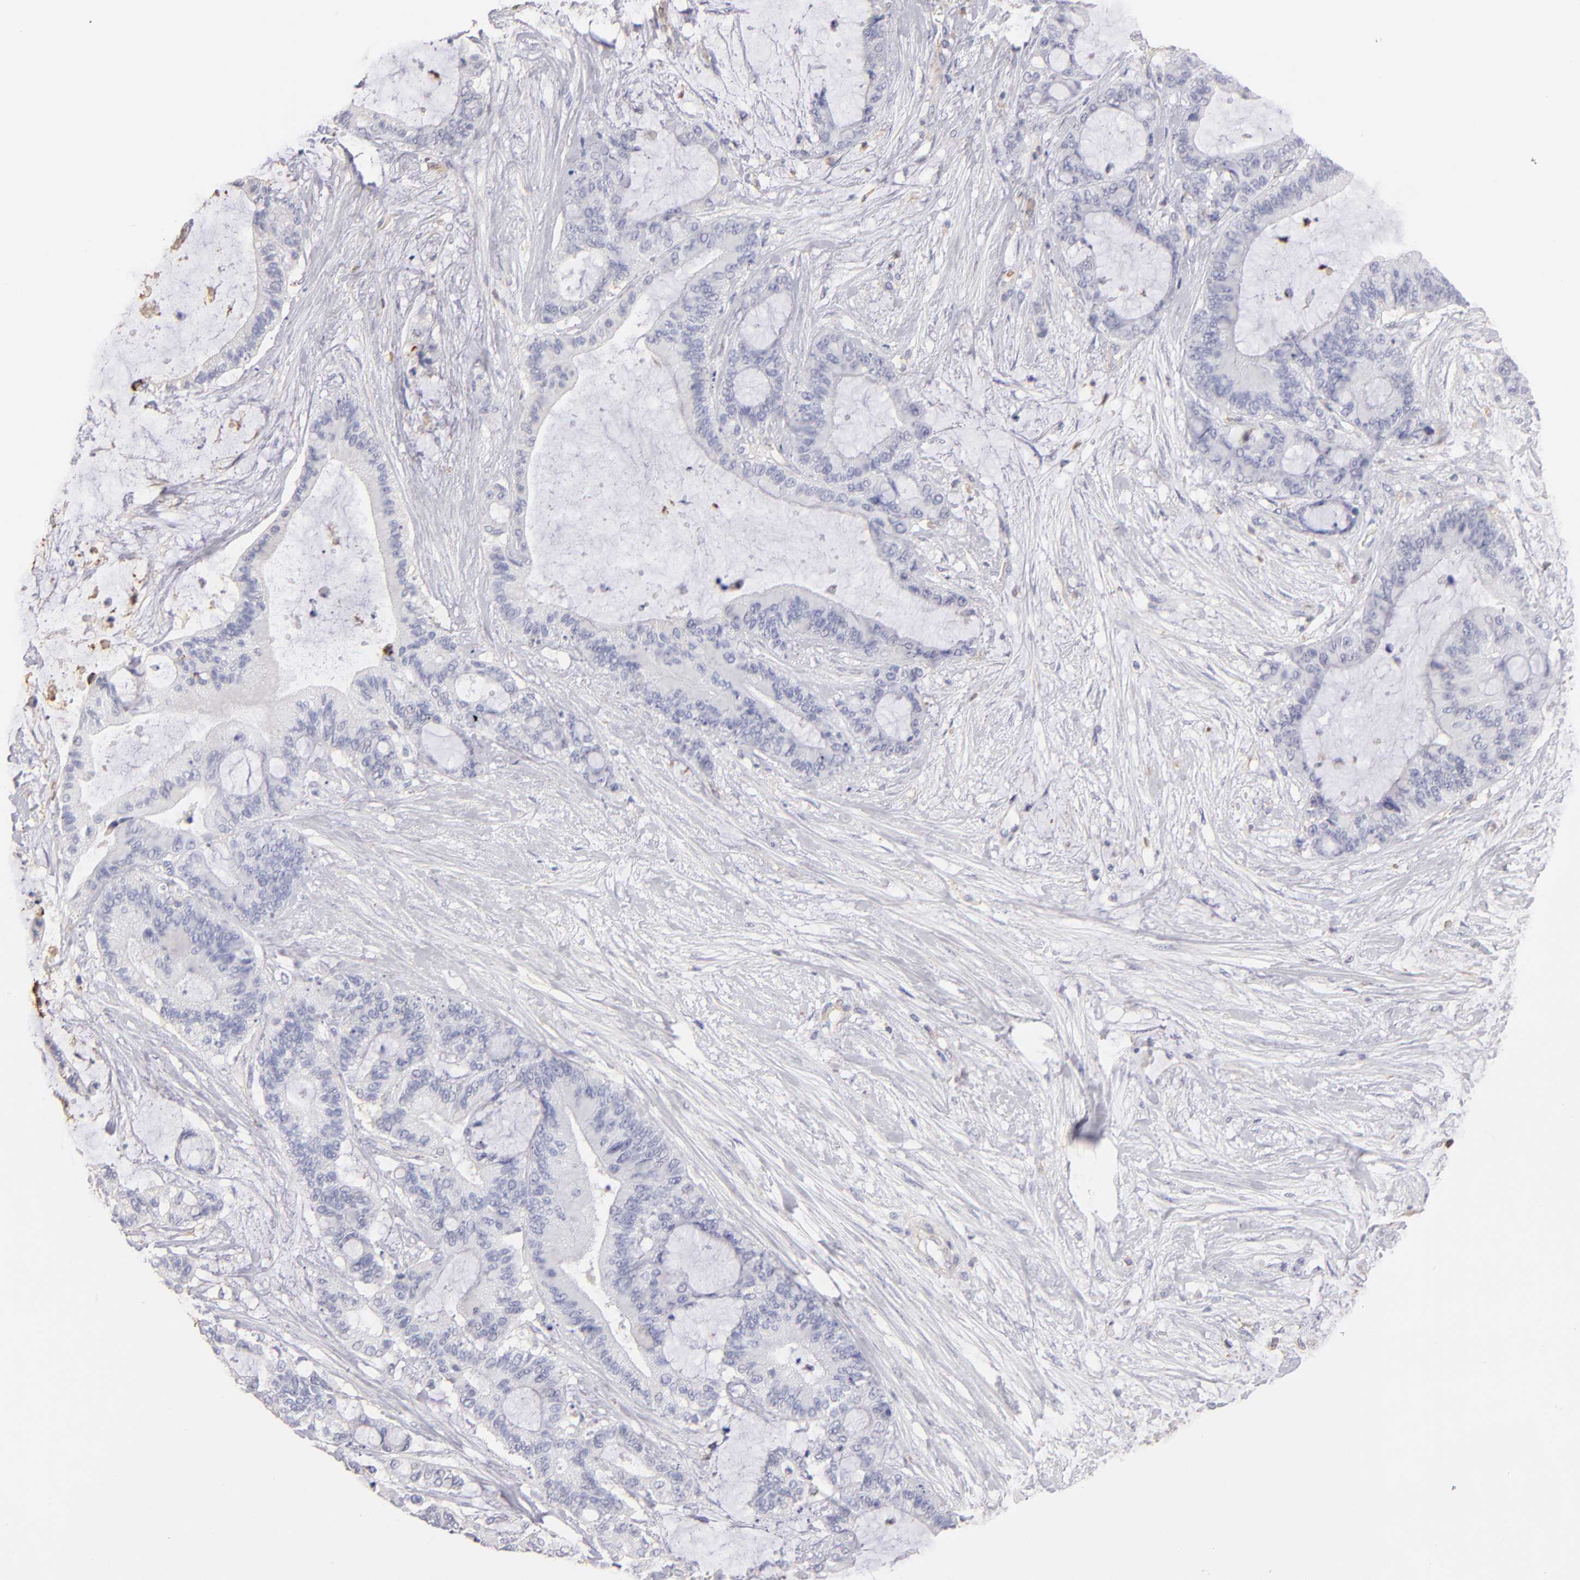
{"staining": {"intensity": "negative", "quantity": "none", "location": "none"}, "tissue": "liver cancer", "cell_type": "Tumor cells", "image_type": "cancer", "snomed": [{"axis": "morphology", "description": "Cholangiocarcinoma"}, {"axis": "topography", "description": "Liver"}], "caption": "Tumor cells are negative for brown protein staining in liver cholangiocarcinoma. Nuclei are stained in blue.", "gene": "ABCB1", "patient": {"sex": "female", "age": 73}}